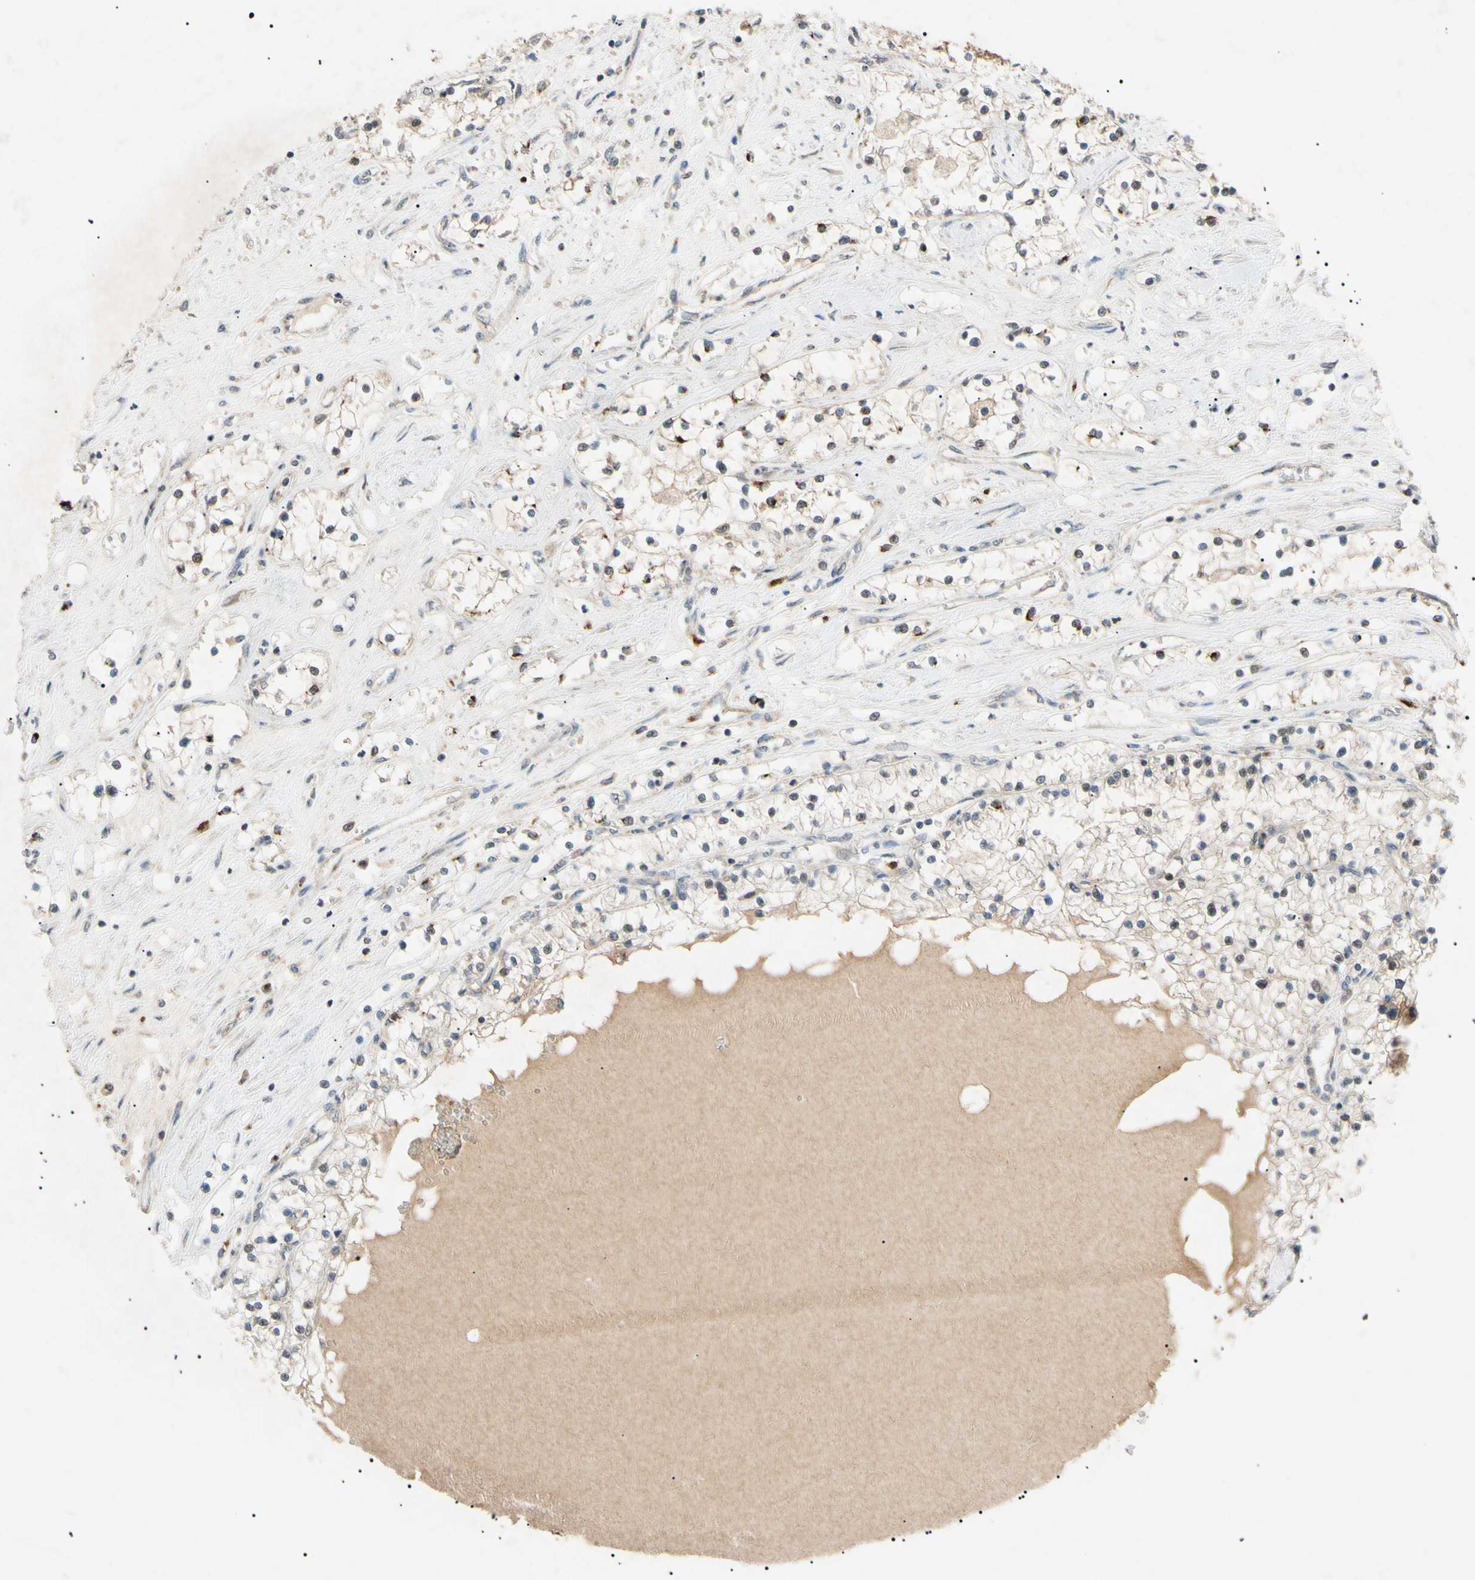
{"staining": {"intensity": "weak", "quantity": "<25%", "location": "cytoplasmic/membranous"}, "tissue": "renal cancer", "cell_type": "Tumor cells", "image_type": "cancer", "snomed": [{"axis": "morphology", "description": "Adenocarcinoma, NOS"}, {"axis": "topography", "description": "Kidney"}], "caption": "Immunohistochemistry histopathology image of neoplastic tissue: human renal adenocarcinoma stained with DAB displays no significant protein expression in tumor cells. (DAB immunohistochemistry (IHC) with hematoxylin counter stain).", "gene": "TUBB4A", "patient": {"sex": "male", "age": 68}}